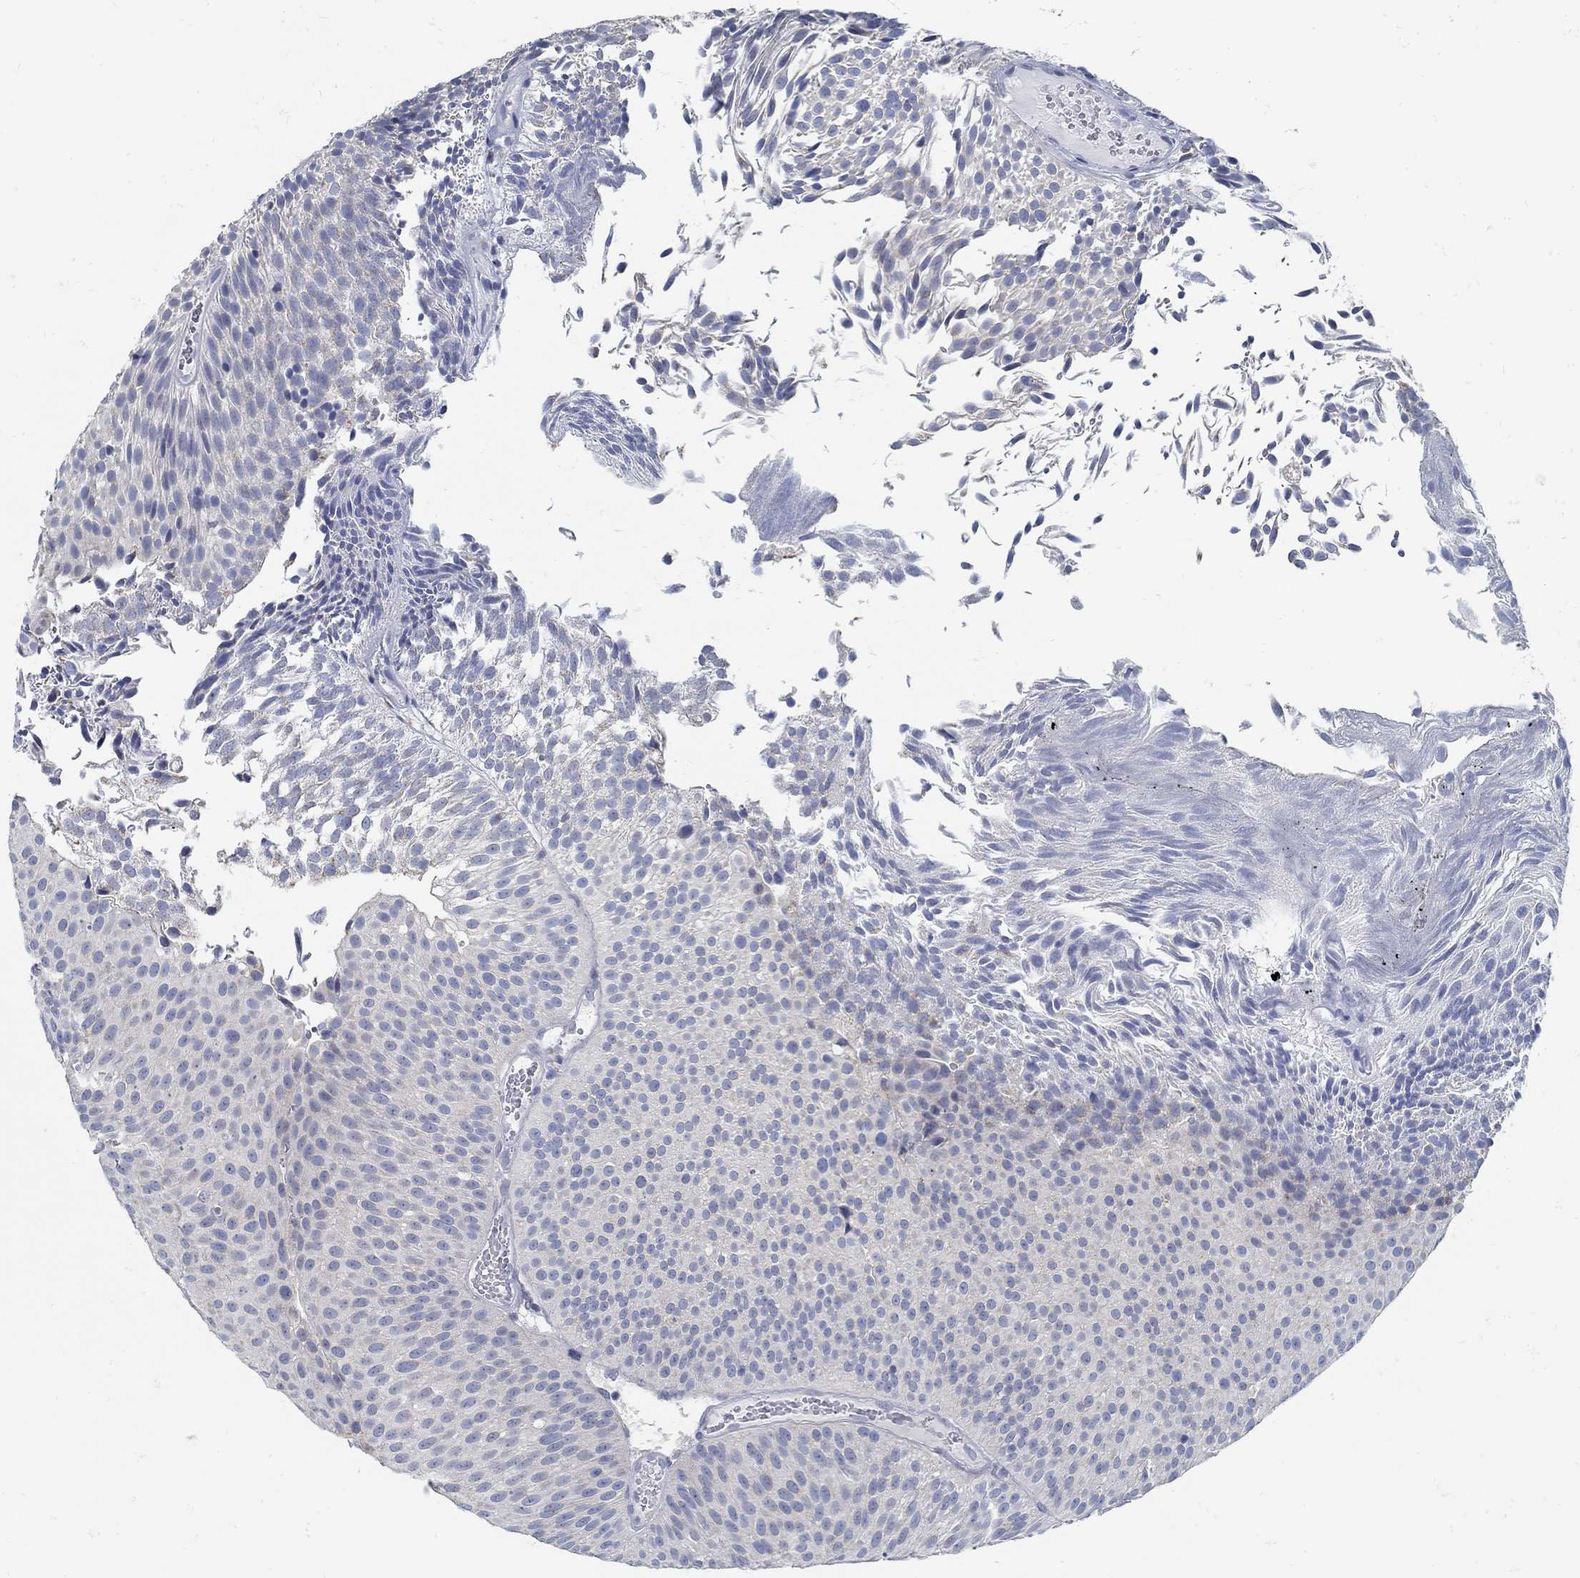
{"staining": {"intensity": "negative", "quantity": "none", "location": "none"}, "tissue": "urothelial cancer", "cell_type": "Tumor cells", "image_type": "cancer", "snomed": [{"axis": "morphology", "description": "Urothelial carcinoma, Low grade"}, {"axis": "topography", "description": "Urinary bladder"}], "caption": "The immunohistochemistry (IHC) photomicrograph has no significant staining in tumor cells of urothelial cancer tissue.", "gene": "ZFAND4", "patient": {"sex": "male", "age": 65}}